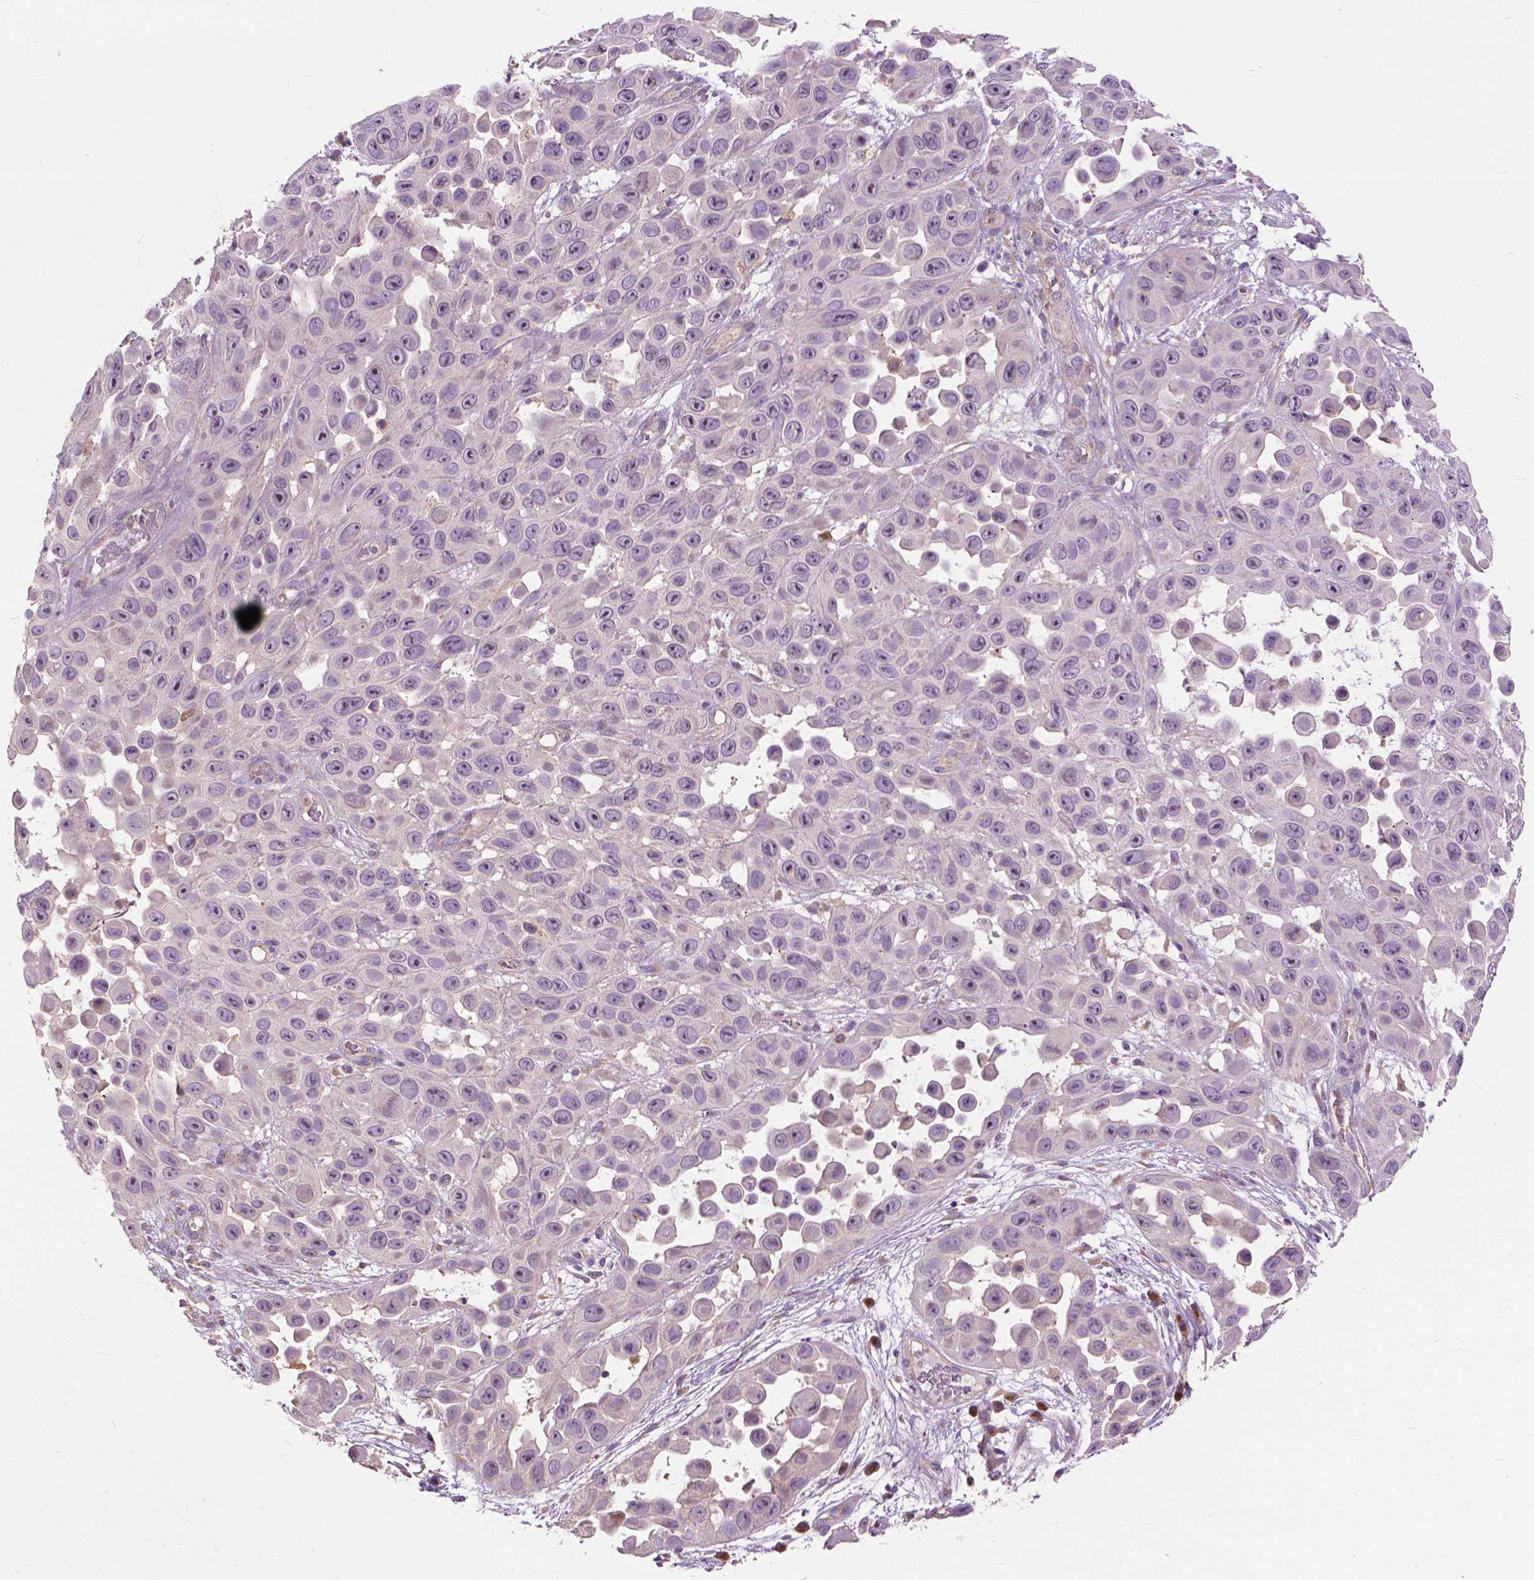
{"staining": {"intensity": "moderate", "quantity": "<25%", "location": "nuclear"}, "tissue": "skin cancer", "cell_type": "Tumor cells", "image_type": "cancer", "snomed": [{"axis": "morphology", "description": "Squamous cell carcinoma, NOS"}, {"axis": "topography", "description": "Skin"}], "caption": "High-power microscopy captured an immunohistochemistry image of skin cancer (squamous cell carcinoma), revealing moderate nuclear staining in about <25% of tumor cells. The protein is shown in brown color, while the nuclei are stained blue.", "gene": "MAPT", "patient": {"sex": "male", "age": 81}}